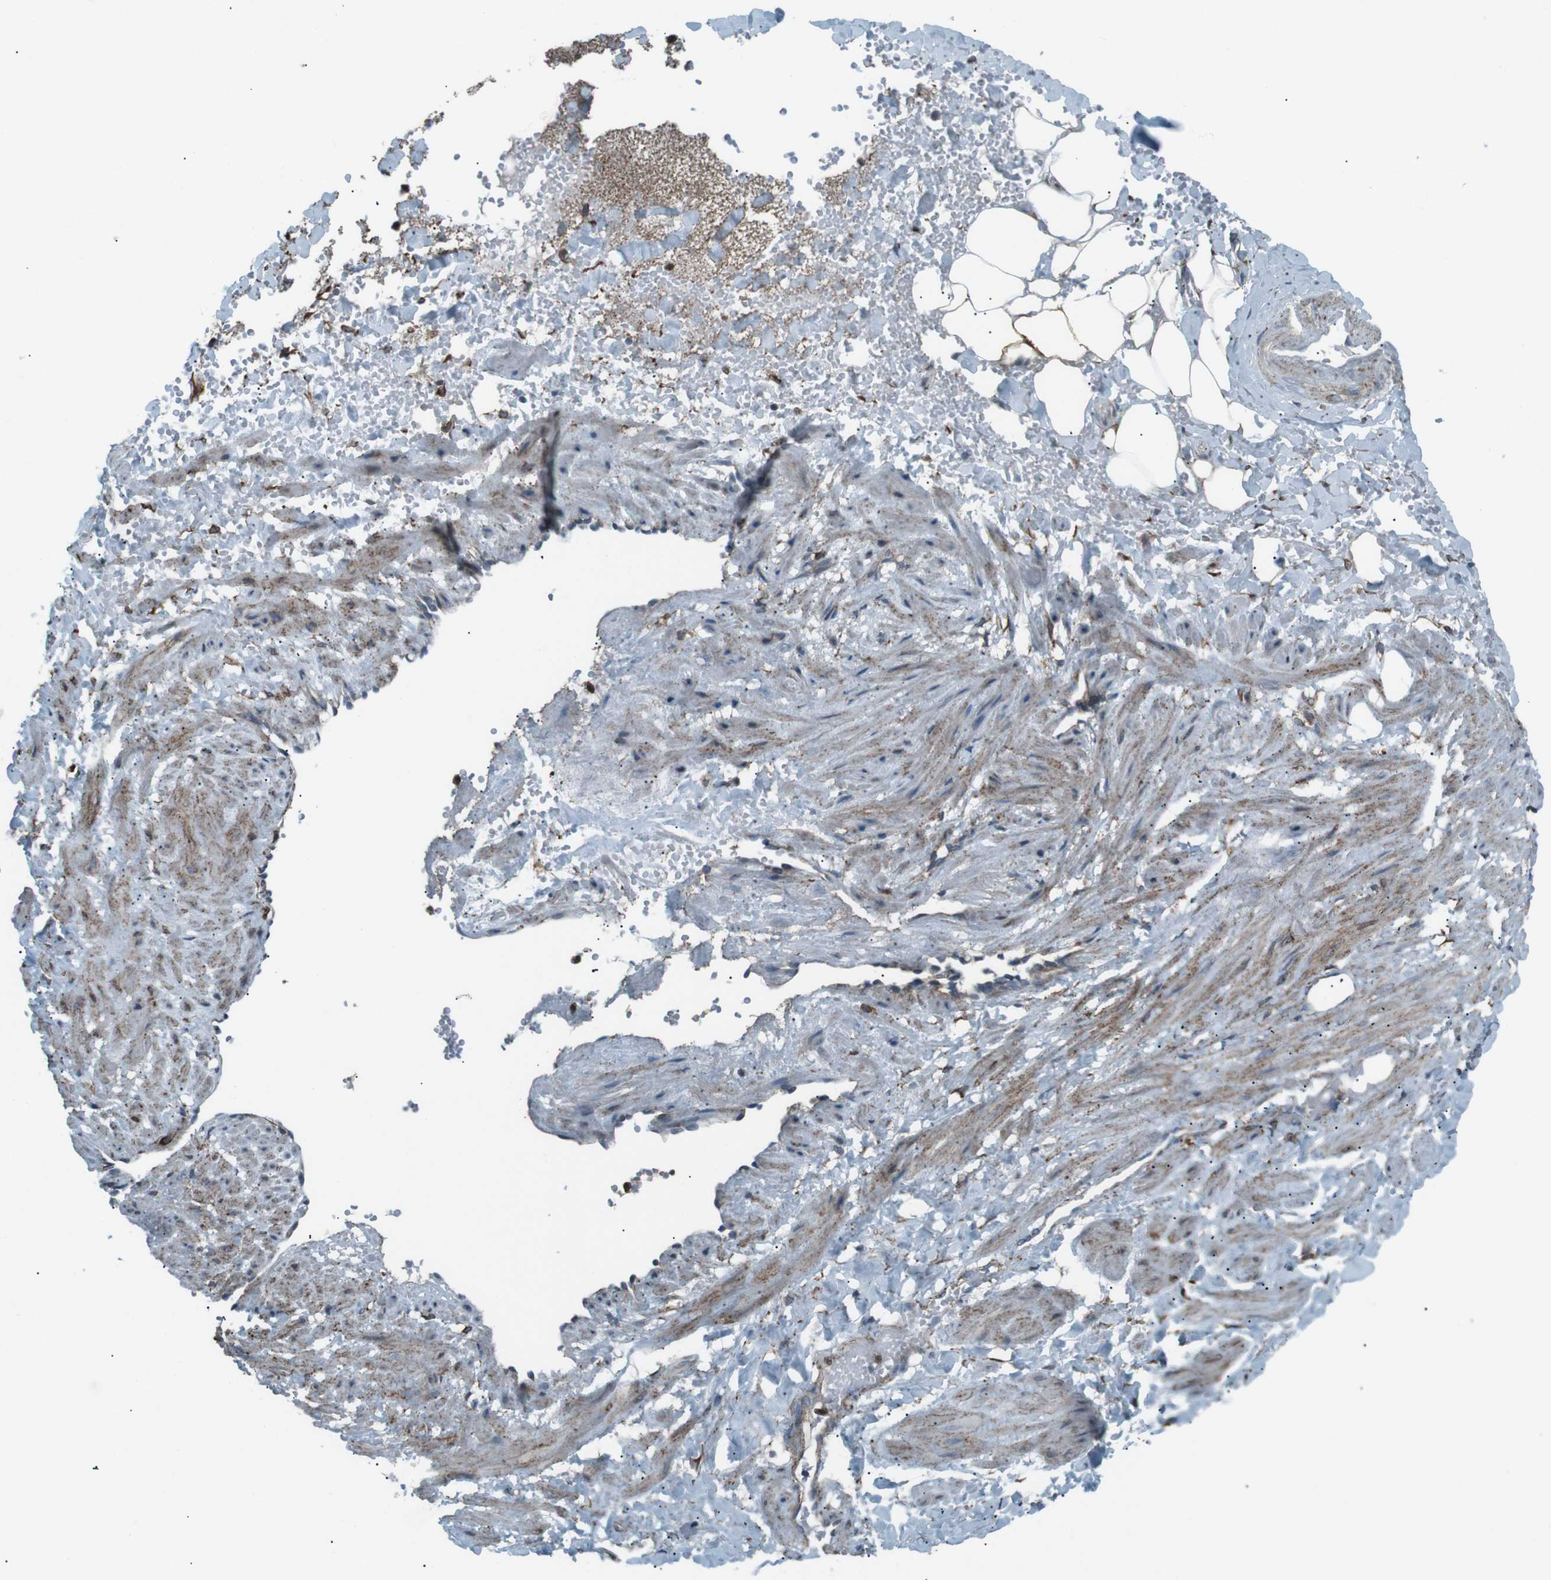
{"staining": {"intensity": "moderate", "quantity": "25%-75%", "location": "cytoplasmic/membranous"}, "tissue": "adipose tissue", "cell_type": "Adipocytes", "image_type": "normal", "snomed": [{"axis": "morphology", "description": "Normal tissue, NOS"}, {"axis": "topography", "description": "Soft tissue"}, {"axis": "topography", "description": "Vascular tissue"}], "caption": "This is an image of immunohistochemistry (IHC) staining of normal adipose tissue, which shows moderate staining in the cytoplasmic/membranous of adipocytes.", "gene": "LNPK", "patient": {"sex": "female", "age": 35}}